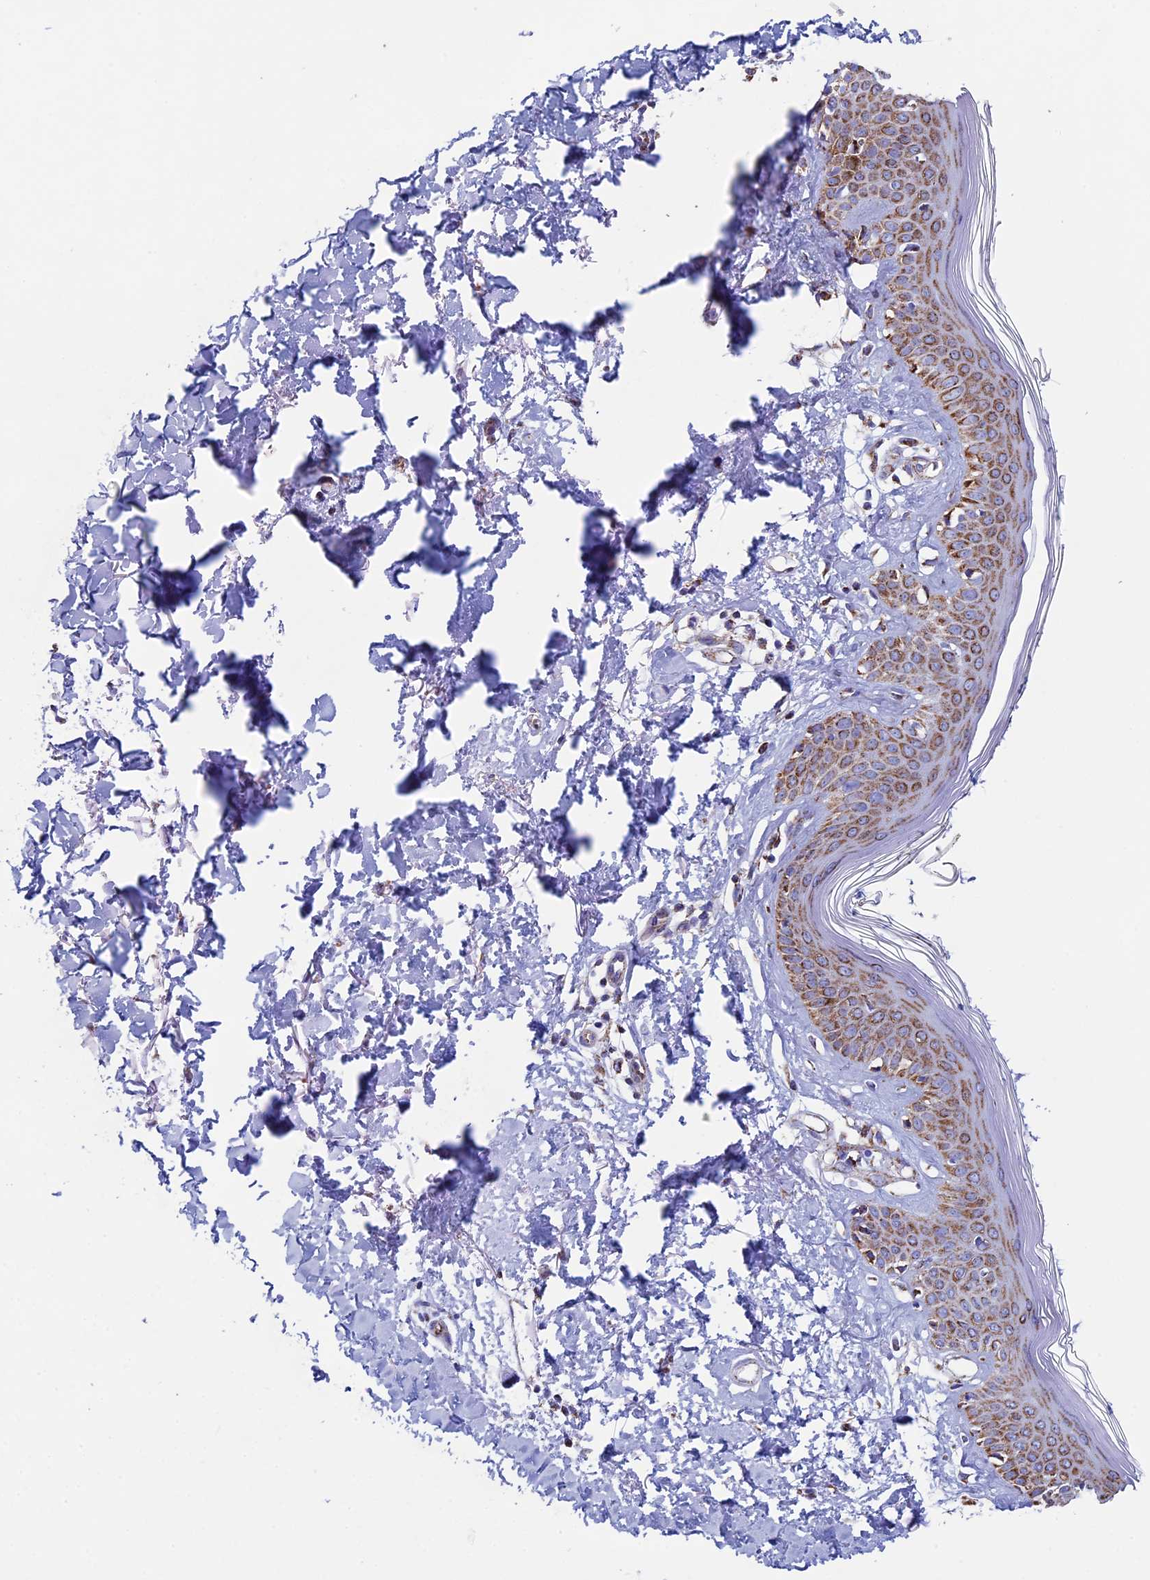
{"staining": {"intensity": "moderate", "quantity": ">75%", "location": "cytoplasmic/membranous"}, "tissue": "skin", "cell_type": "Fibroblasts", "image_type": "normal", "snomed": [{"axis": "morphology", "description": "Normal tissue, NOS"}, {"axis": "topography", "description": "Skin"}], "caption": "This image exhibits immunohistochemistry staining of unremarkable human skin, with medium moderate cytoplasmic/membranous expression in about >75% of fibroblasts.", "gene": "UQCRFS1", "patient": {"sex": "female", "age": 64}}